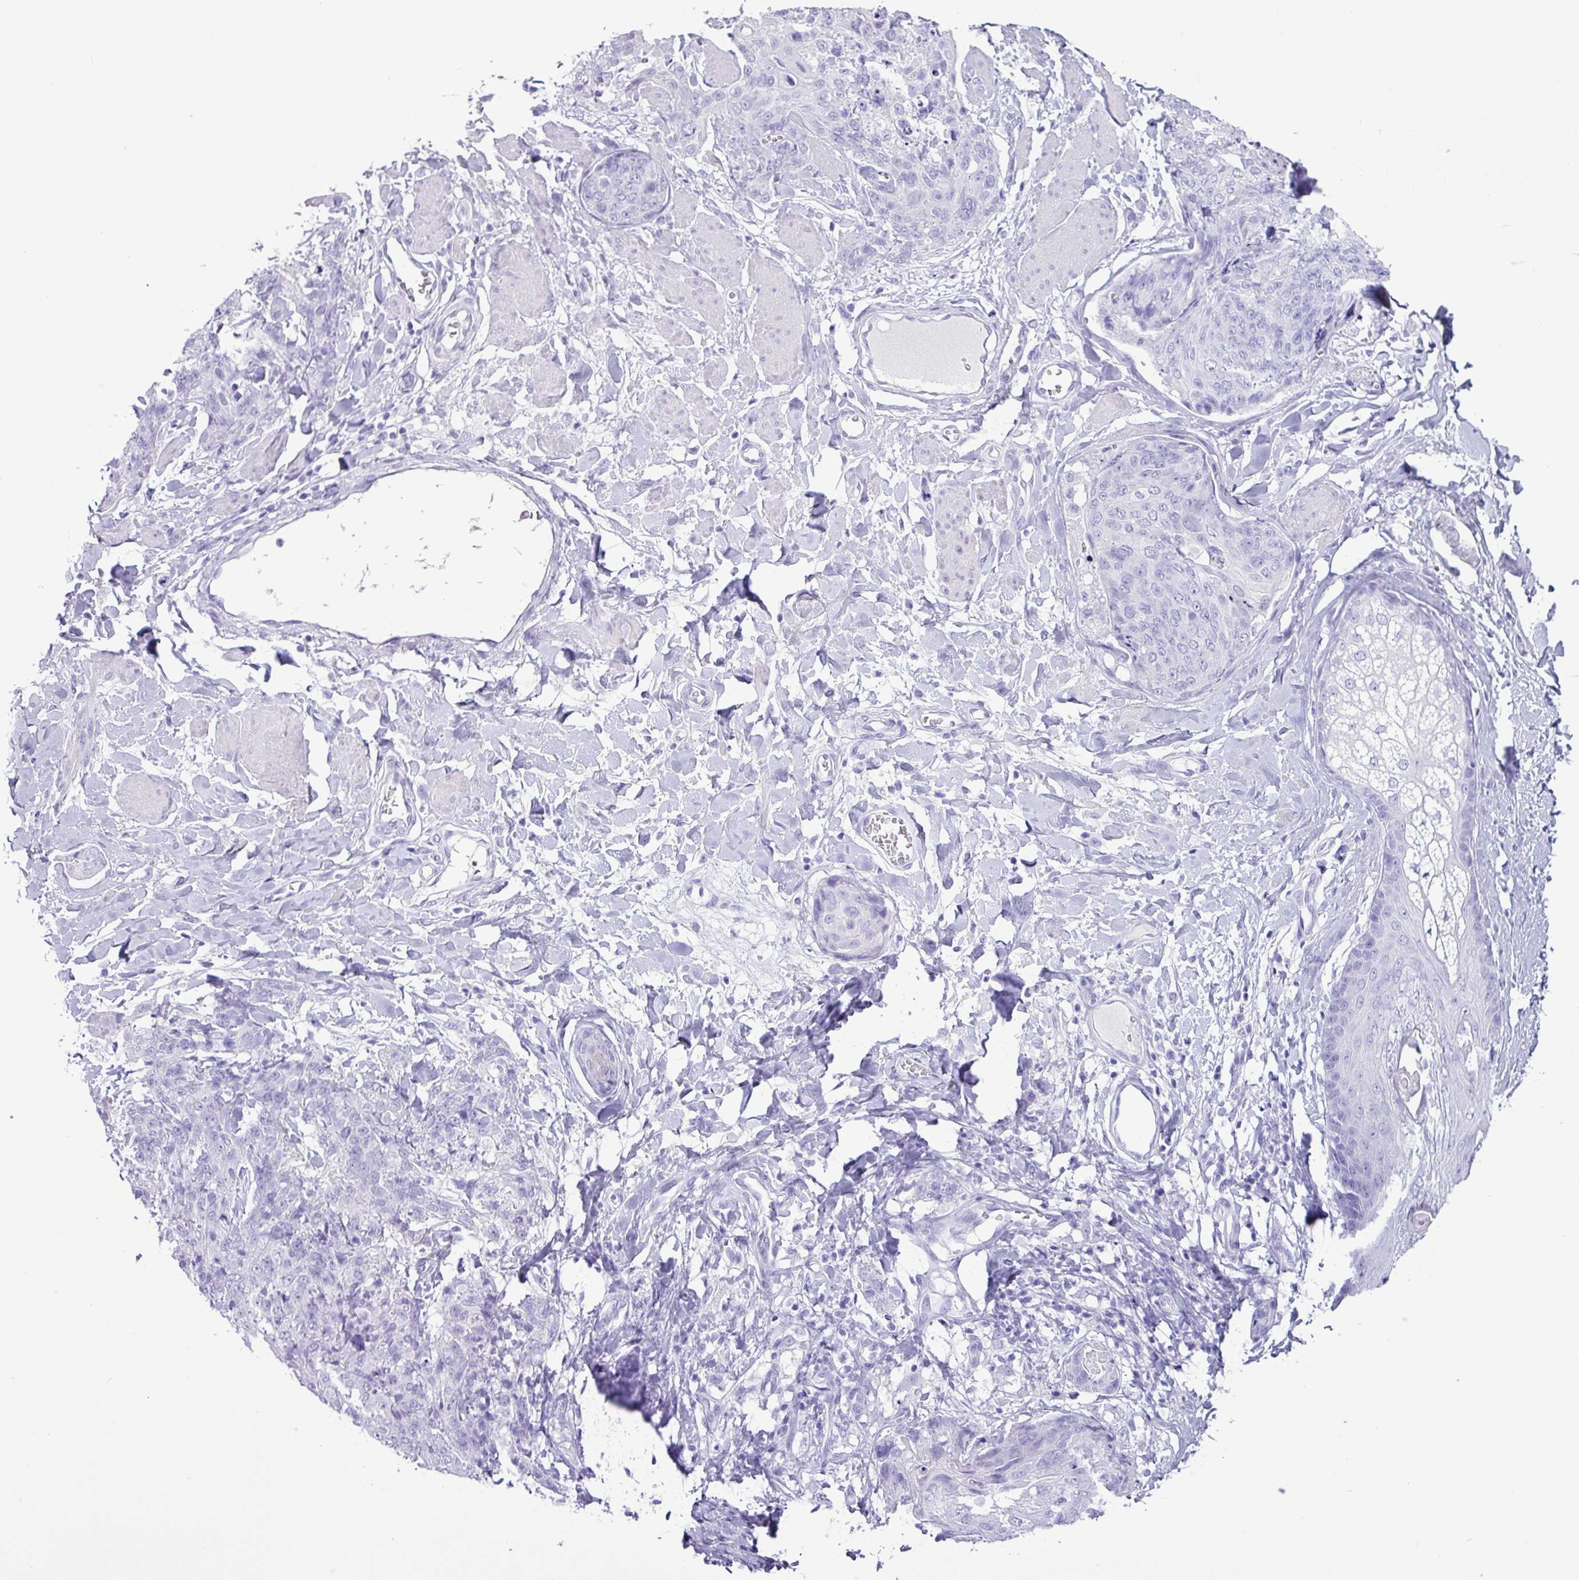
{"staining": {"intensity": "negative", "quantity": "none", "location": "none"}, "tissue": "skin cancer", "cell_type": "Tumor cells", "image_type": "cancer", "snomed": [{"axis": "morphology", "description": "Squamous cell carcinoma, NOS"}, {"axis": "topography", "description": "Skin"}, {"axis": "topography", "description": "Vulva"}], "caption": "DAB (3,3'-diaminobenzidine) immunohistochemical staining of human skin cancer reveals no significant positivity in tumor cells.", "gene": "CKMT2", "patient": {"sex": "female", "age": 85}}